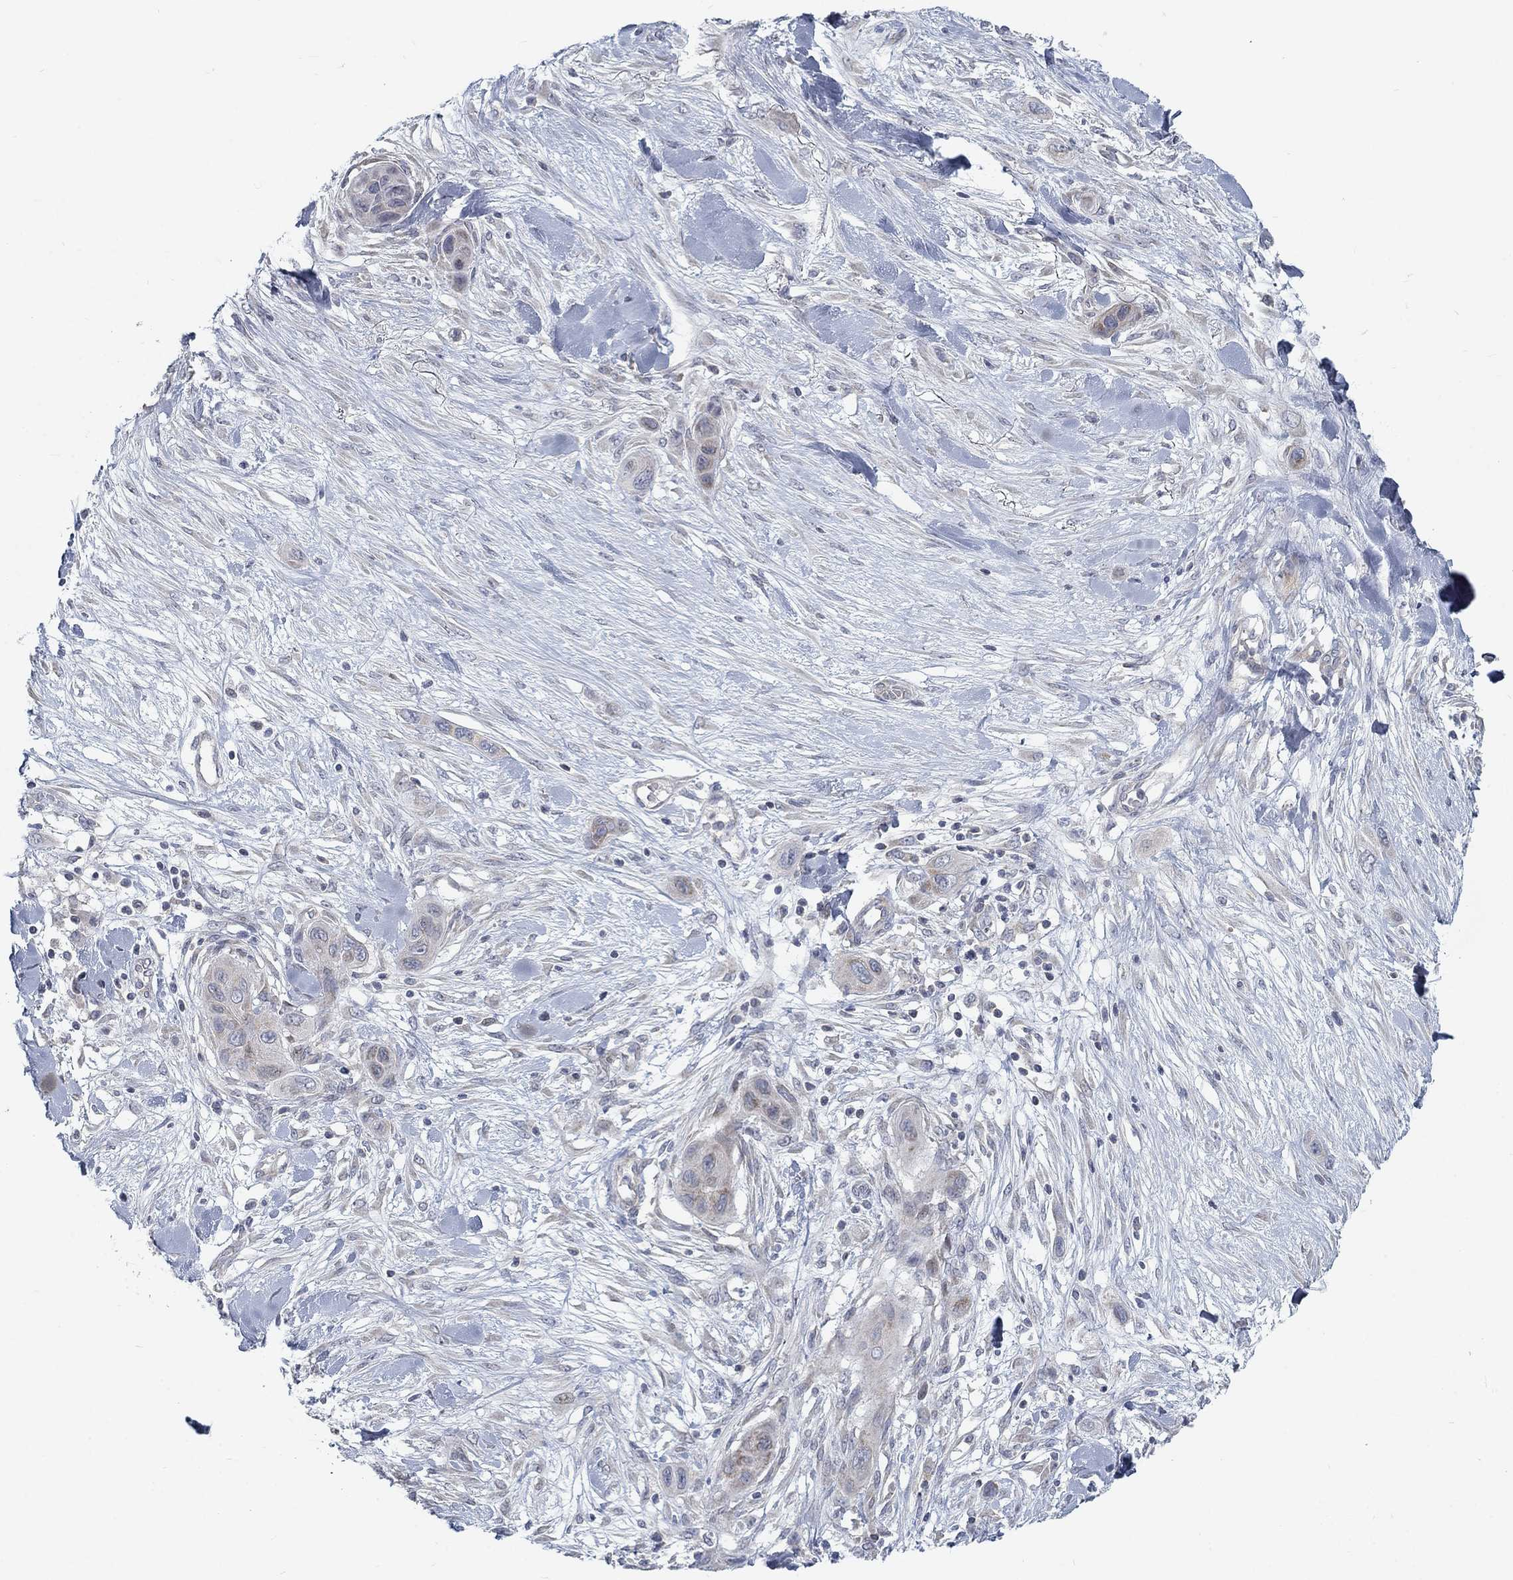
{"staining": {"intensity": "weak", "quantity": "<25%", "location": "cytoplasmic/membranous"}, "tissue": "skin cancer", "cell_type": "Tumor cells", "image_type": "cancer", "snomed": [{"axis": "morphology", "description": "Squamous cell carcinoma, NOS"}, {"axis": "topography", "description": "Skin"}], "caption": "Tumor cells show no significant protein staining in skin cancer.", "gene": "ATP1A3", "patient": {"sex": "male", "age": 79}}